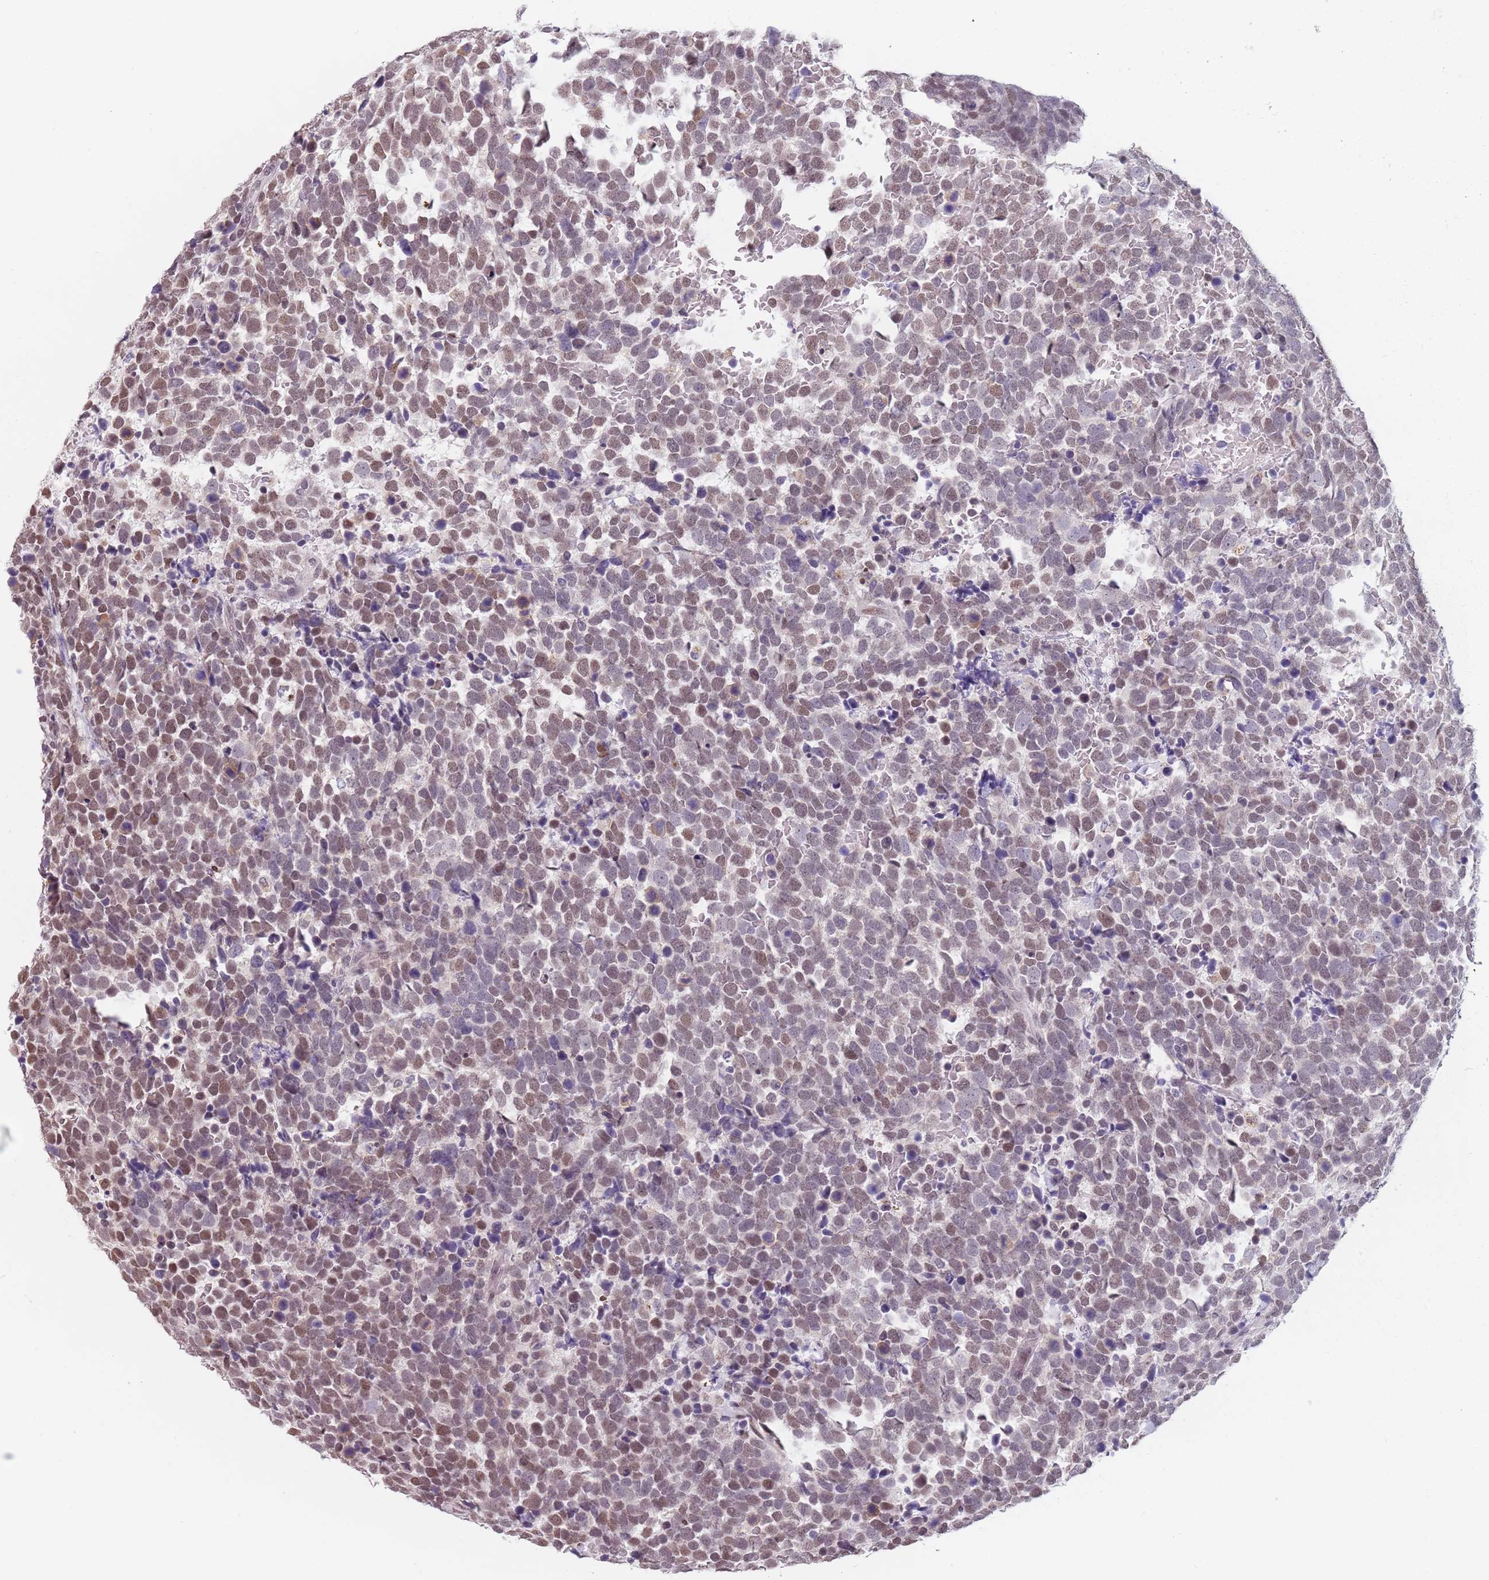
{"staining": {"intensity": "moderate", "quantity": ">75%", "location": "nuclear"}, "tissue": "urothelial cancer", "cell_type": "Tumor cells", "image_type": "cancer", "snomed": [{"axis": "morphology", "description": "Urothelial carcinoma, High grade"}, {"axis": "topography", "description": "Urinary bladder"}], "caption": "DAB (3,3'-diaminobenzidine) immunohistochemical staining of urothelial carcinoma (high-grade) displays moderate nuclear protein staining in approximately >75% of tumor cells.", "gene": "PTCHD1", "patient": {"sex": "female", "age": 82}}